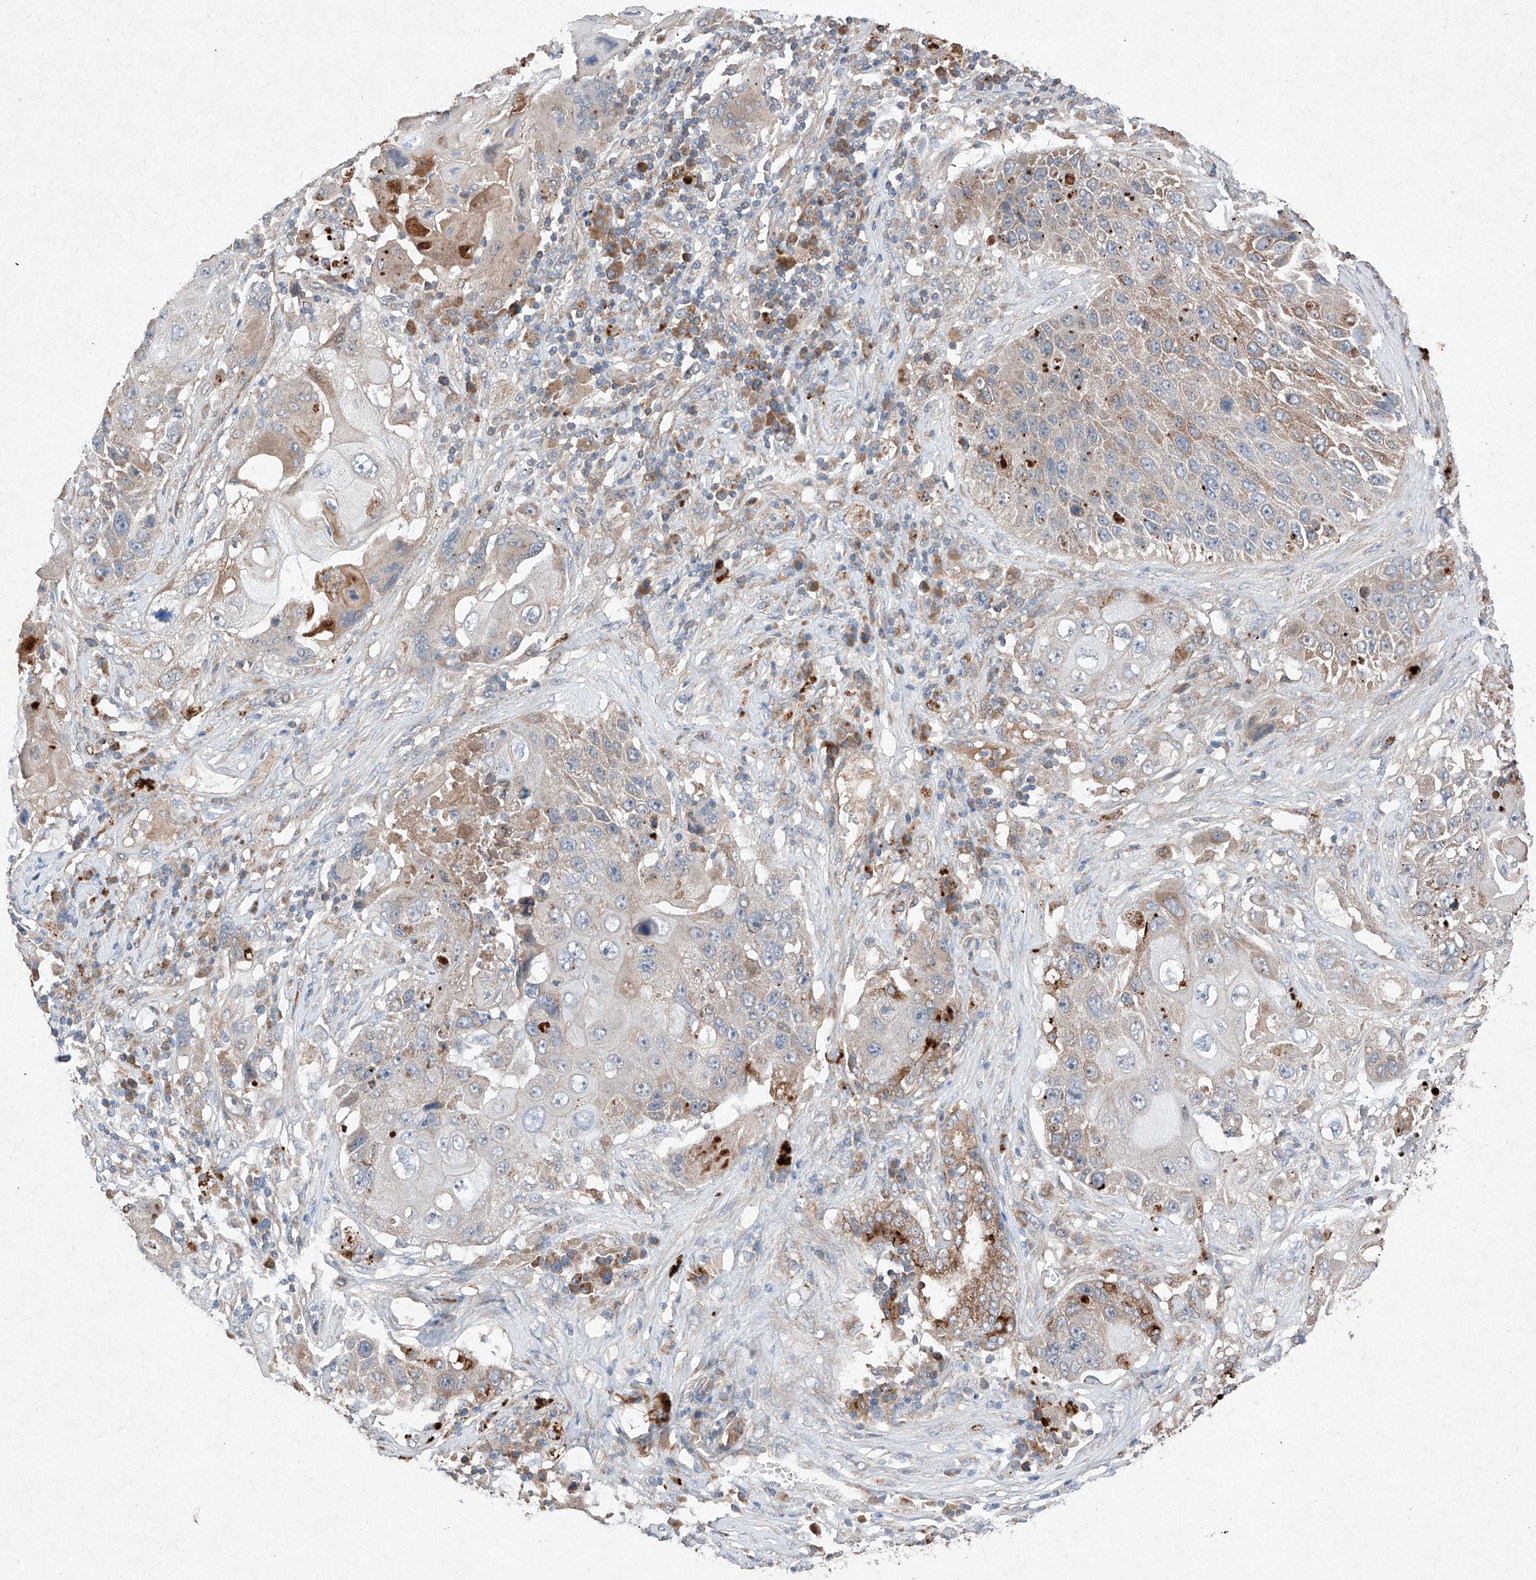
{"staining": {"intensity": "weak", "quantity": "<25%", "location": "cytoplasmic/membranous"}, "tissue": "lung cancer", "cell_type": "Tumor cells", "image_type": "cancer", "snomed": [{"axis": "morphology", "description": "Squamous cell carcinoma, NOS"}, {"axis": "topography", "description": "Lung"}], "caption": "Squamous cell carcinoma (lung) stained for a protein using immunohistochemistry (IHC) shows no expression tumor cells.", "gene": "RUSC1", "patient": {"sex": "male", "age": 61}}